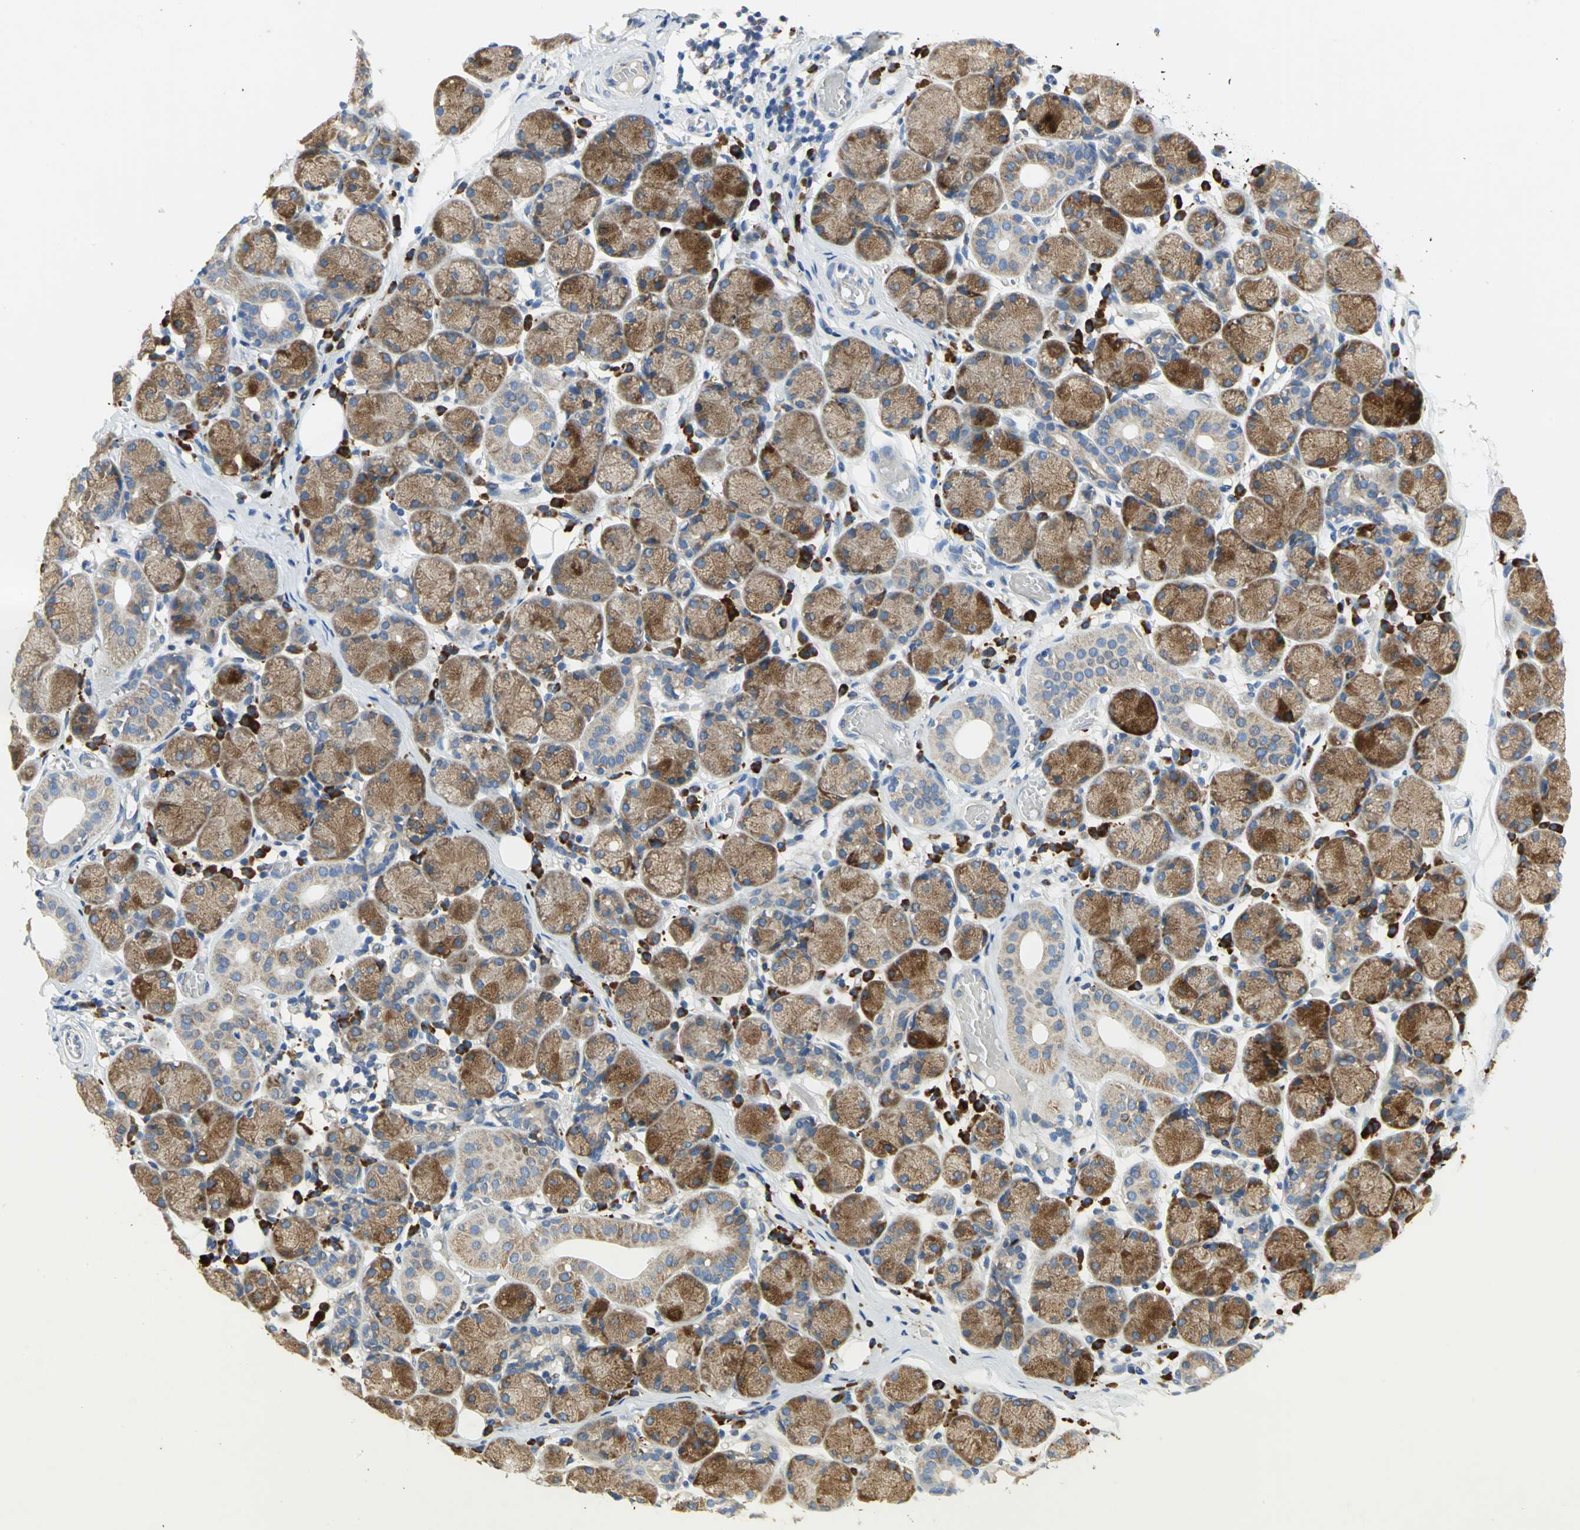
{"staining": {"intensity": "strong", "quantity": ">75%", "location": "cytoplasmic/membranous"}, "tissue": "salivary gland", "cell_type": "Glandular cells", "image_type": "normal", "snomed": [{"axis": "morphology", "description": "Normal tissue, NOS"}, {"axis": "topography", "description": "Salivary gland"}], "caption": "IHC histopathology image of normal human salivary gland stained for a protein (brown), which displays high levels of strong cytoplasmic/membranous positivity in about >75% of glandular cells.", "gene": "TULP4", "patient": {"sex": "female", "age": 24}}